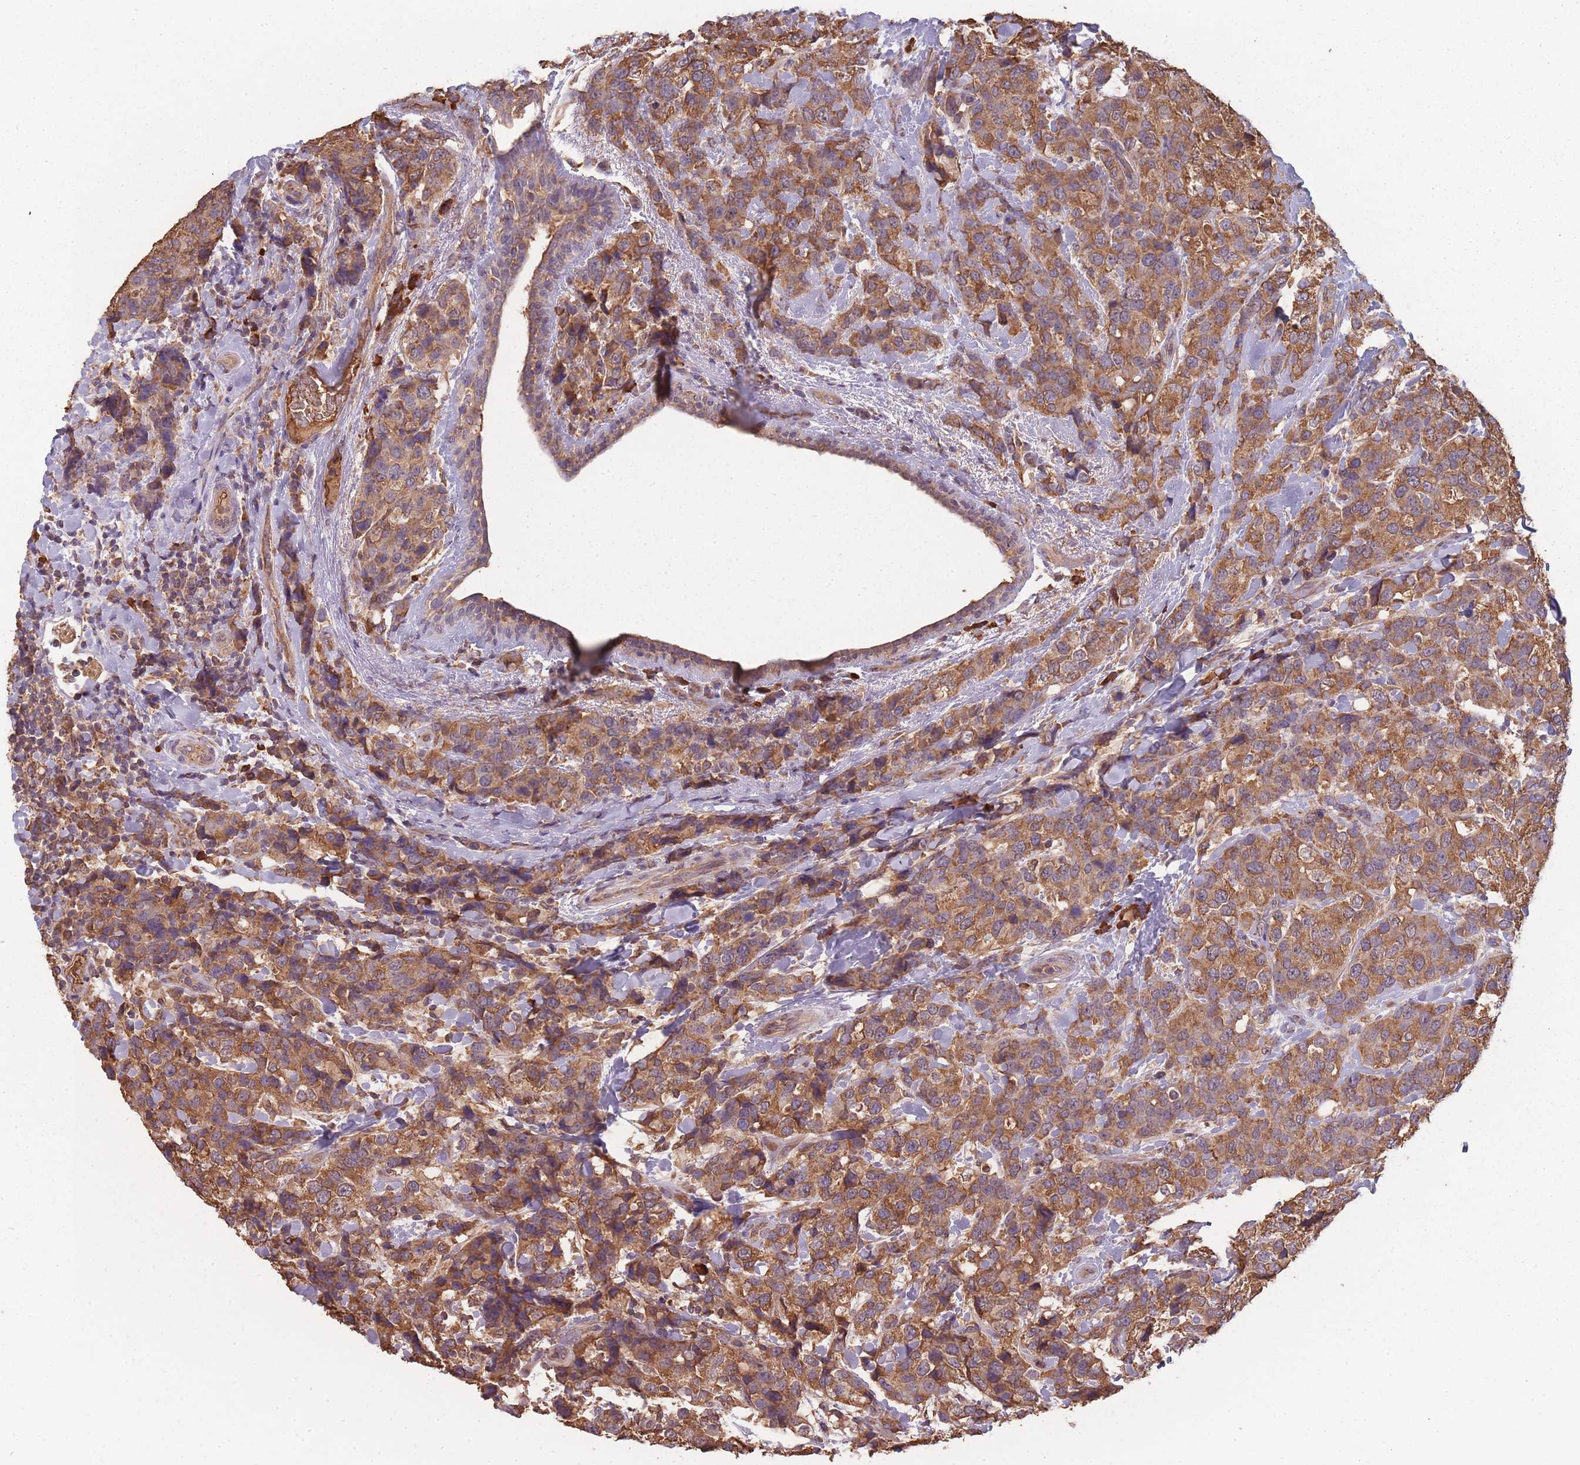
{"staining": {"intensity": "moderate", "quantity": ">75%", "location": "cytoplasmic/membranous"}, "tissue": "breast cancer", "cell_type": "Tumor cells", "image_type": "cancer", "snomed": [{"axis": "morphology", "description": "Lobular carcinoma"}, {"axis": "topography", "description": "Breast"}], "caption": "A photomicrograph of lobular carcinoma (breast) stained for a protein reveals moderate cytoplasmic/membranous brown staining in tumor cells.", "gene": "SANBR", "patient": {"sex": "female", "age": 59}}